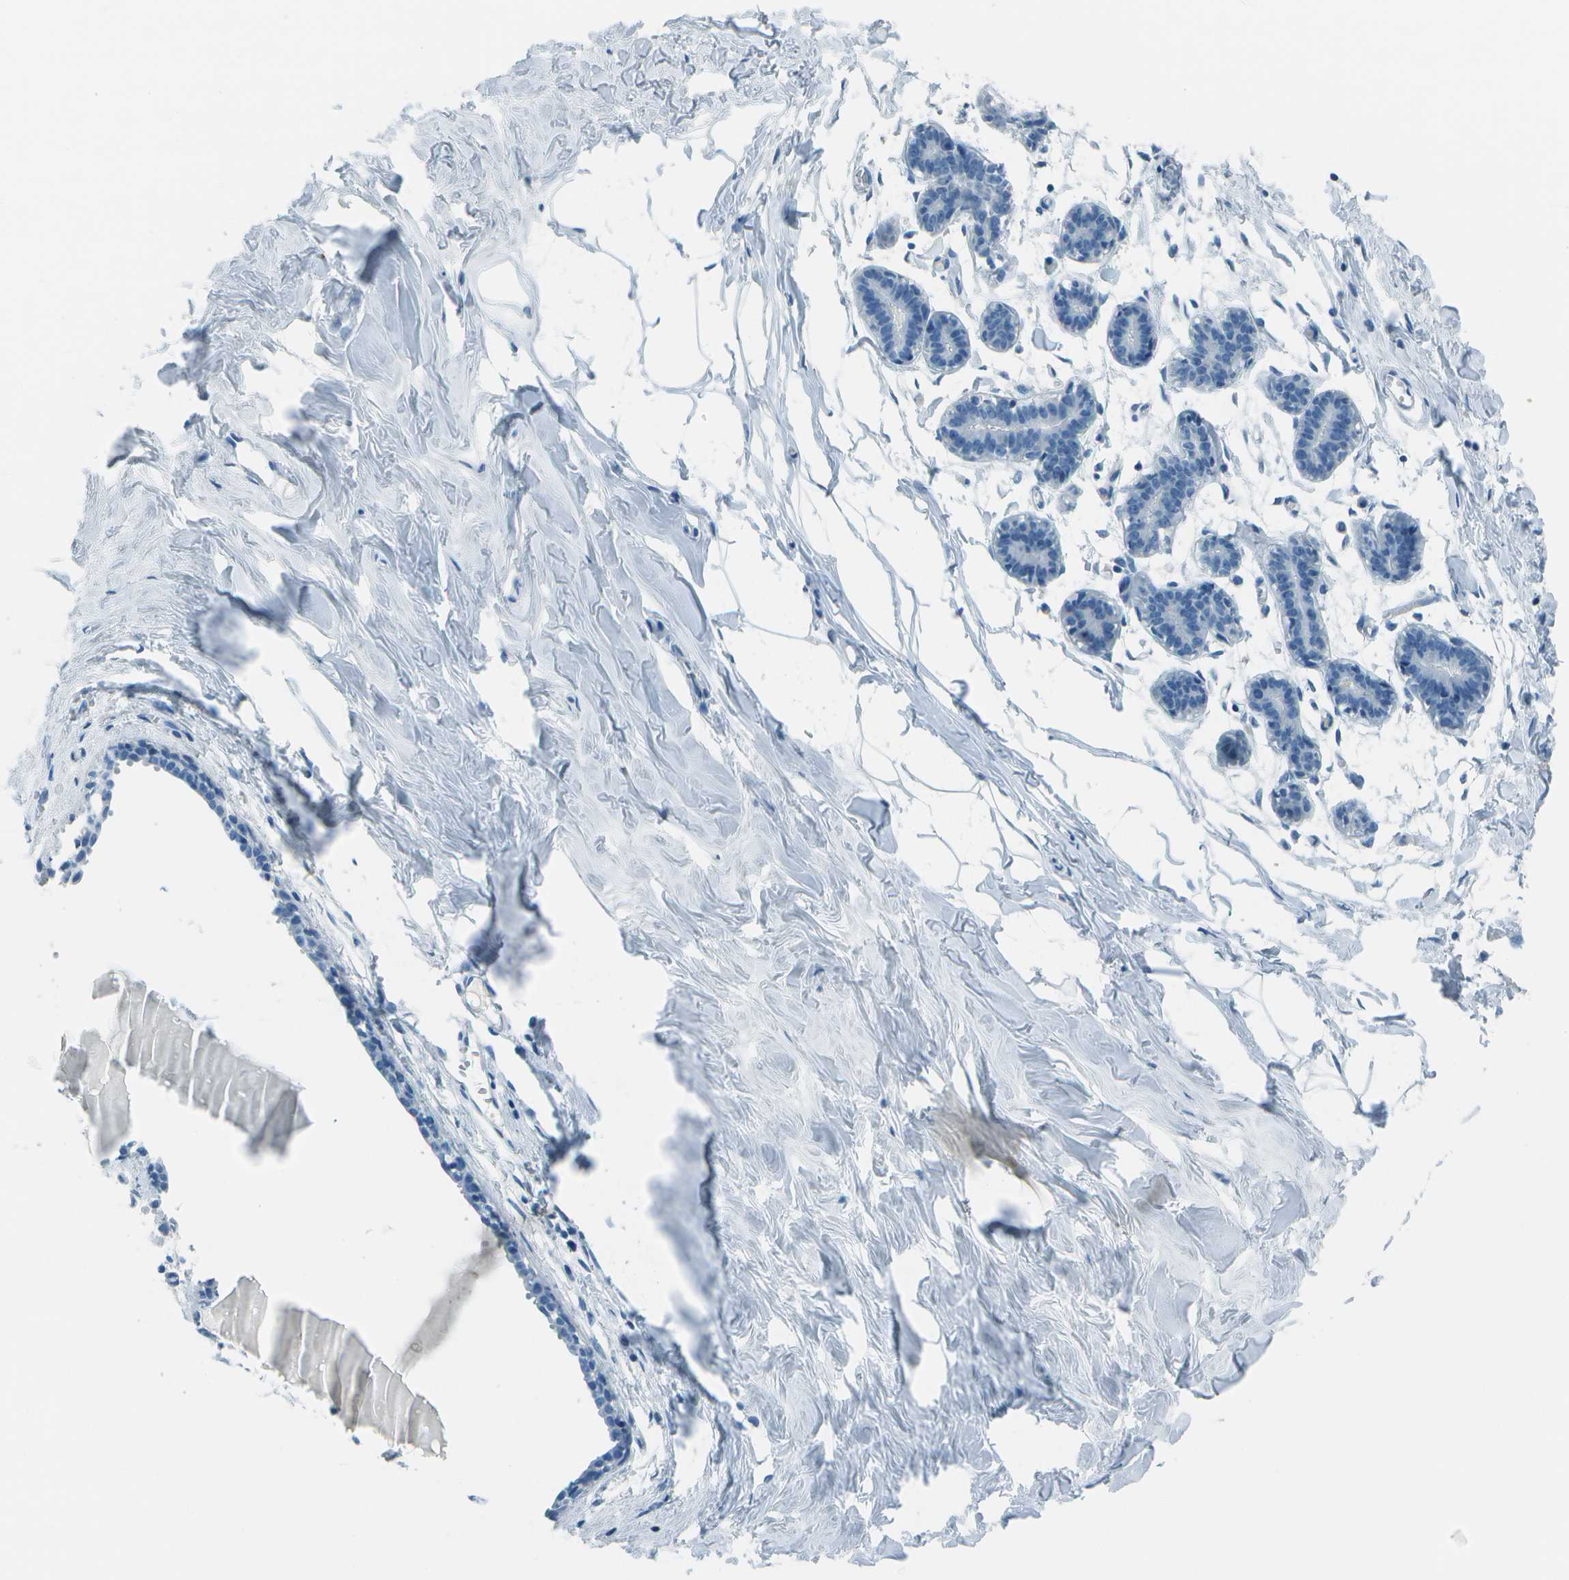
{"staining": {"intensity": "weak", "quantity": "25%-75%", "location": "cytoplasmic/membranous,nuclear"}, "tissue": "breast", "cell_type": "Adipocytes", "image_type": "normal", "snomed": [{"axis": "morphology", "description": "Normal tissue, NOS"}, {"axis": "topography", "description": "Breast"}], "caption": "DAB (3,3'-diaminobenzidine) immunohistochemical staining of unremarkable human breast shows weak cytoplasmic/membranous,nuclear protein positivity in about 25%-75% of adipocytes. The protein of interest is stained brown, and the nuclei are stained in blue (DAB (3,3'-diaminobenzidine) IHC with brightfield microscopy, high magnification).", "gene": "FGF1", "patient": {"sex": "female", "age": 27}}